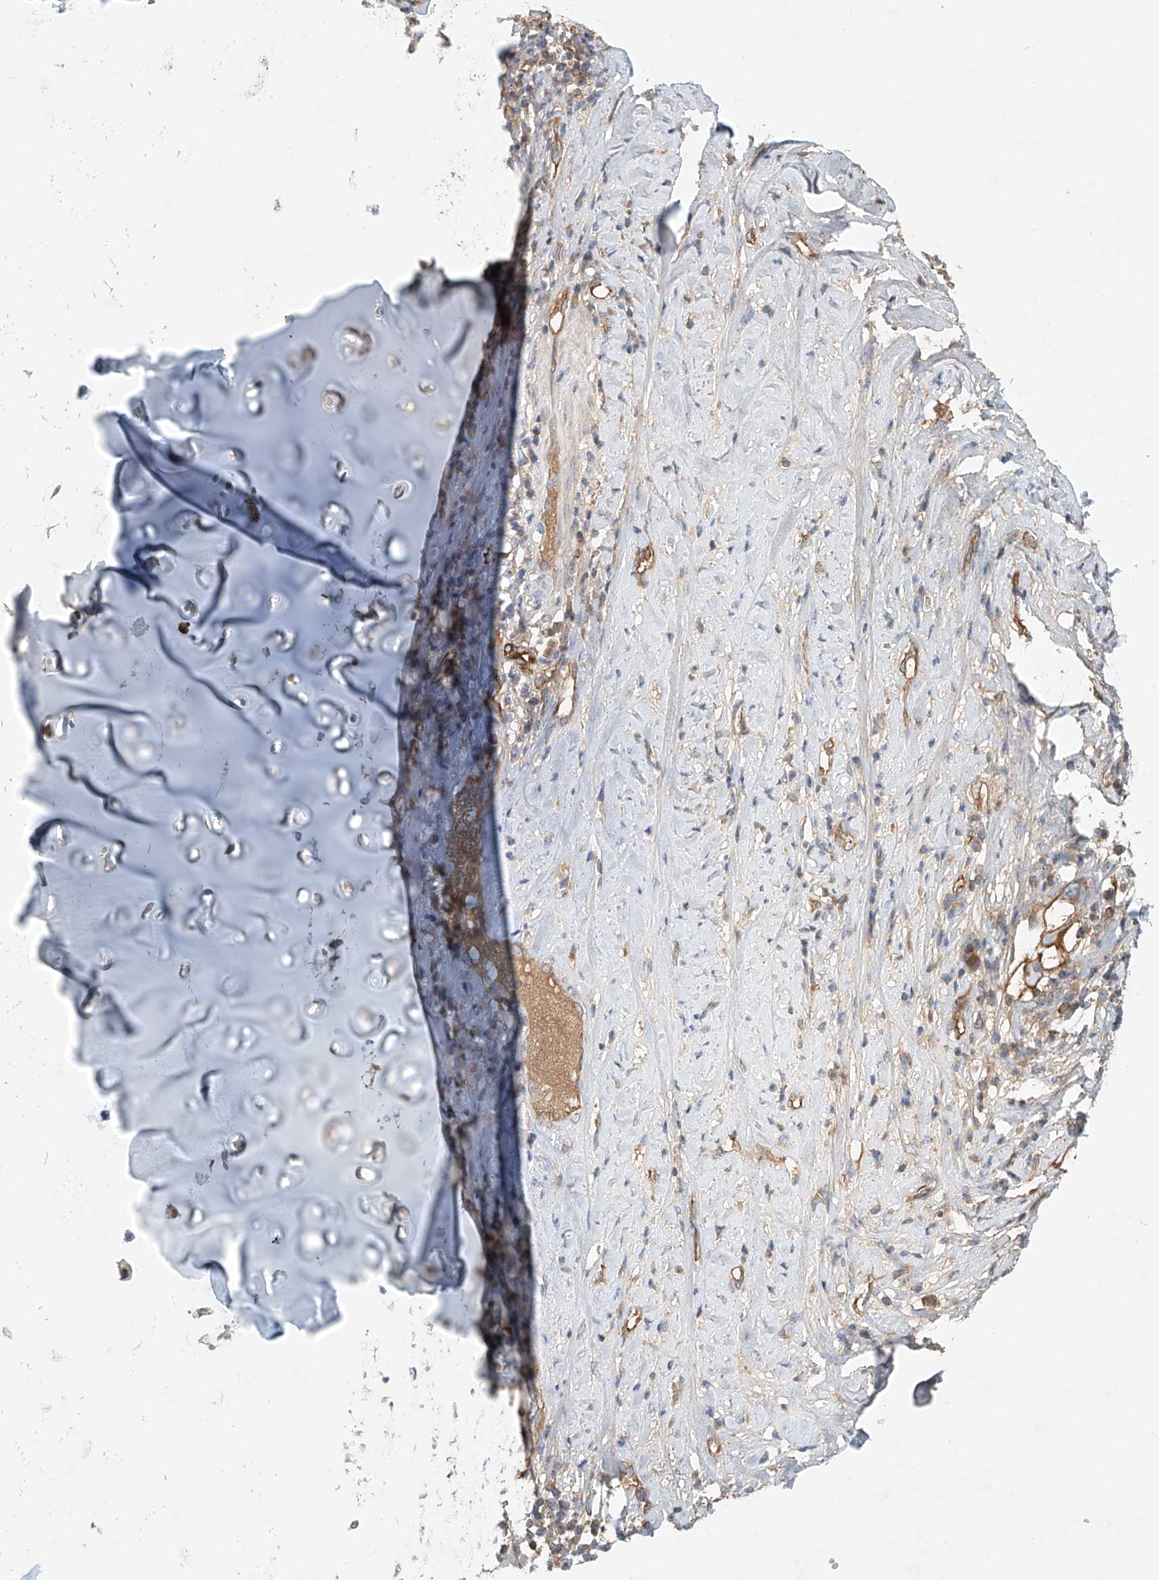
{"staining": {"intensity": "negative", "quantity": "none", "location": "none"}, "tissue": "adipose tissue", "cell_type": "Adipocytes", "image_type": "normal", "snomed": [{"axis": "morphology", "description": "Normal tissue, NOS"}, {"axis": "morphology", "description": "Basal cell carcinoma"}, {"axis": "topography", "description": "Cartilage tissue"}, {"axis": "topography", "description": "Nasopharynx"}, {"axis": "topography", "description": "Oral tissue"}], "caption": "A high-resolution histopathology image shows immunohistochemistry staining of unremarkable adipose tissue, which exhibits no significant positivity in adipocytes.", "gene": "FRYL", "patient": {"sex": "female", "age": 77}}